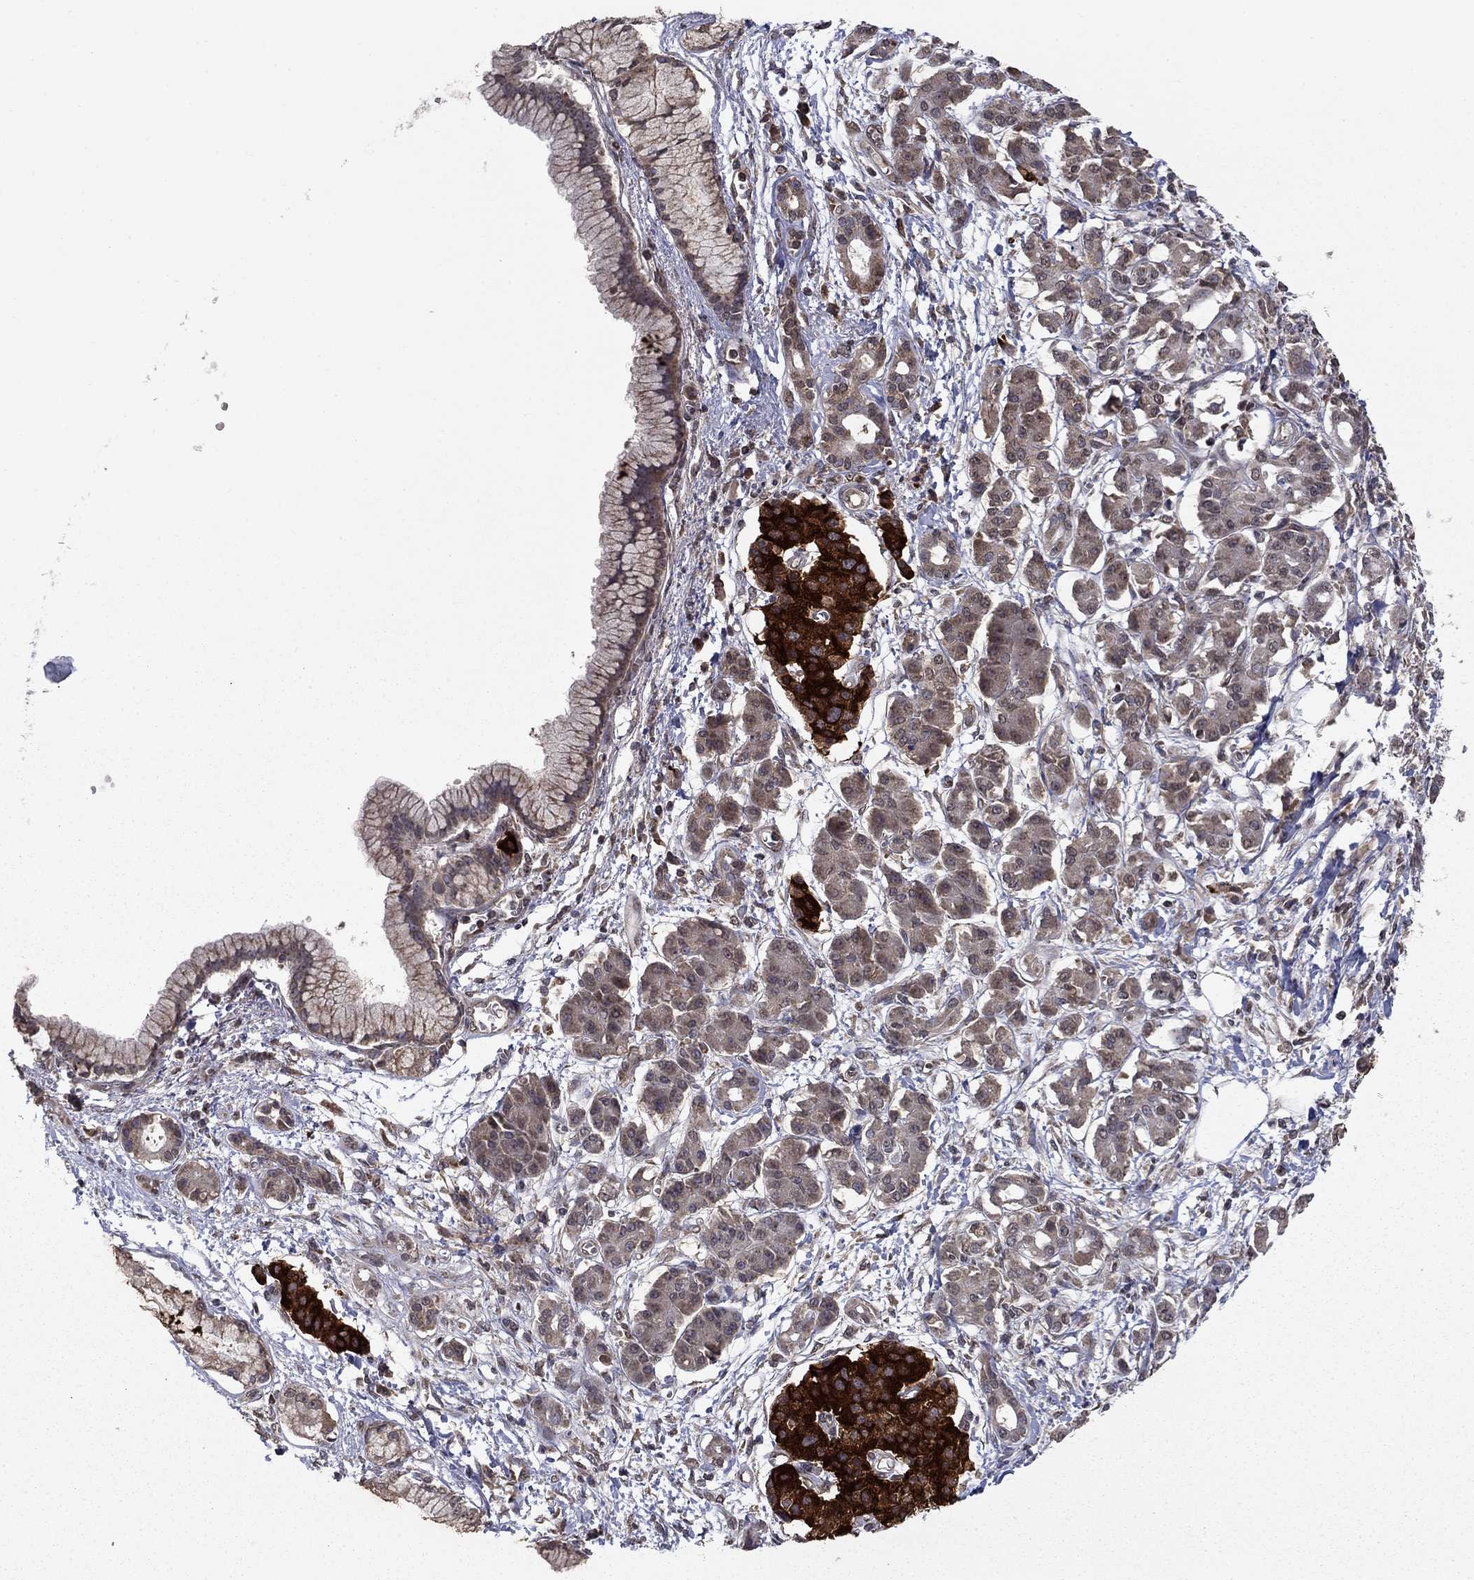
{"staining": {"intensity": "negative", "quantity": "none", "location": "none"}, "tissue": "pancreatic cancer", "cell_type": "Tumor cells", "image_type": "cancer", "snomed": [{"axis": "morphology", "description": "Adenocarcinoma, NOS"}, {"axis": "topography", "description": "Pancreas"}], "caption": "Immunohistochemistry of human adenocarcinoma (pancreatic) exhibits no staining in tumor cells. (DAB immunohistochemistry, high magnification).", "gene": "SLC2A13", "patient": {"sex": "male", "age": 72}}